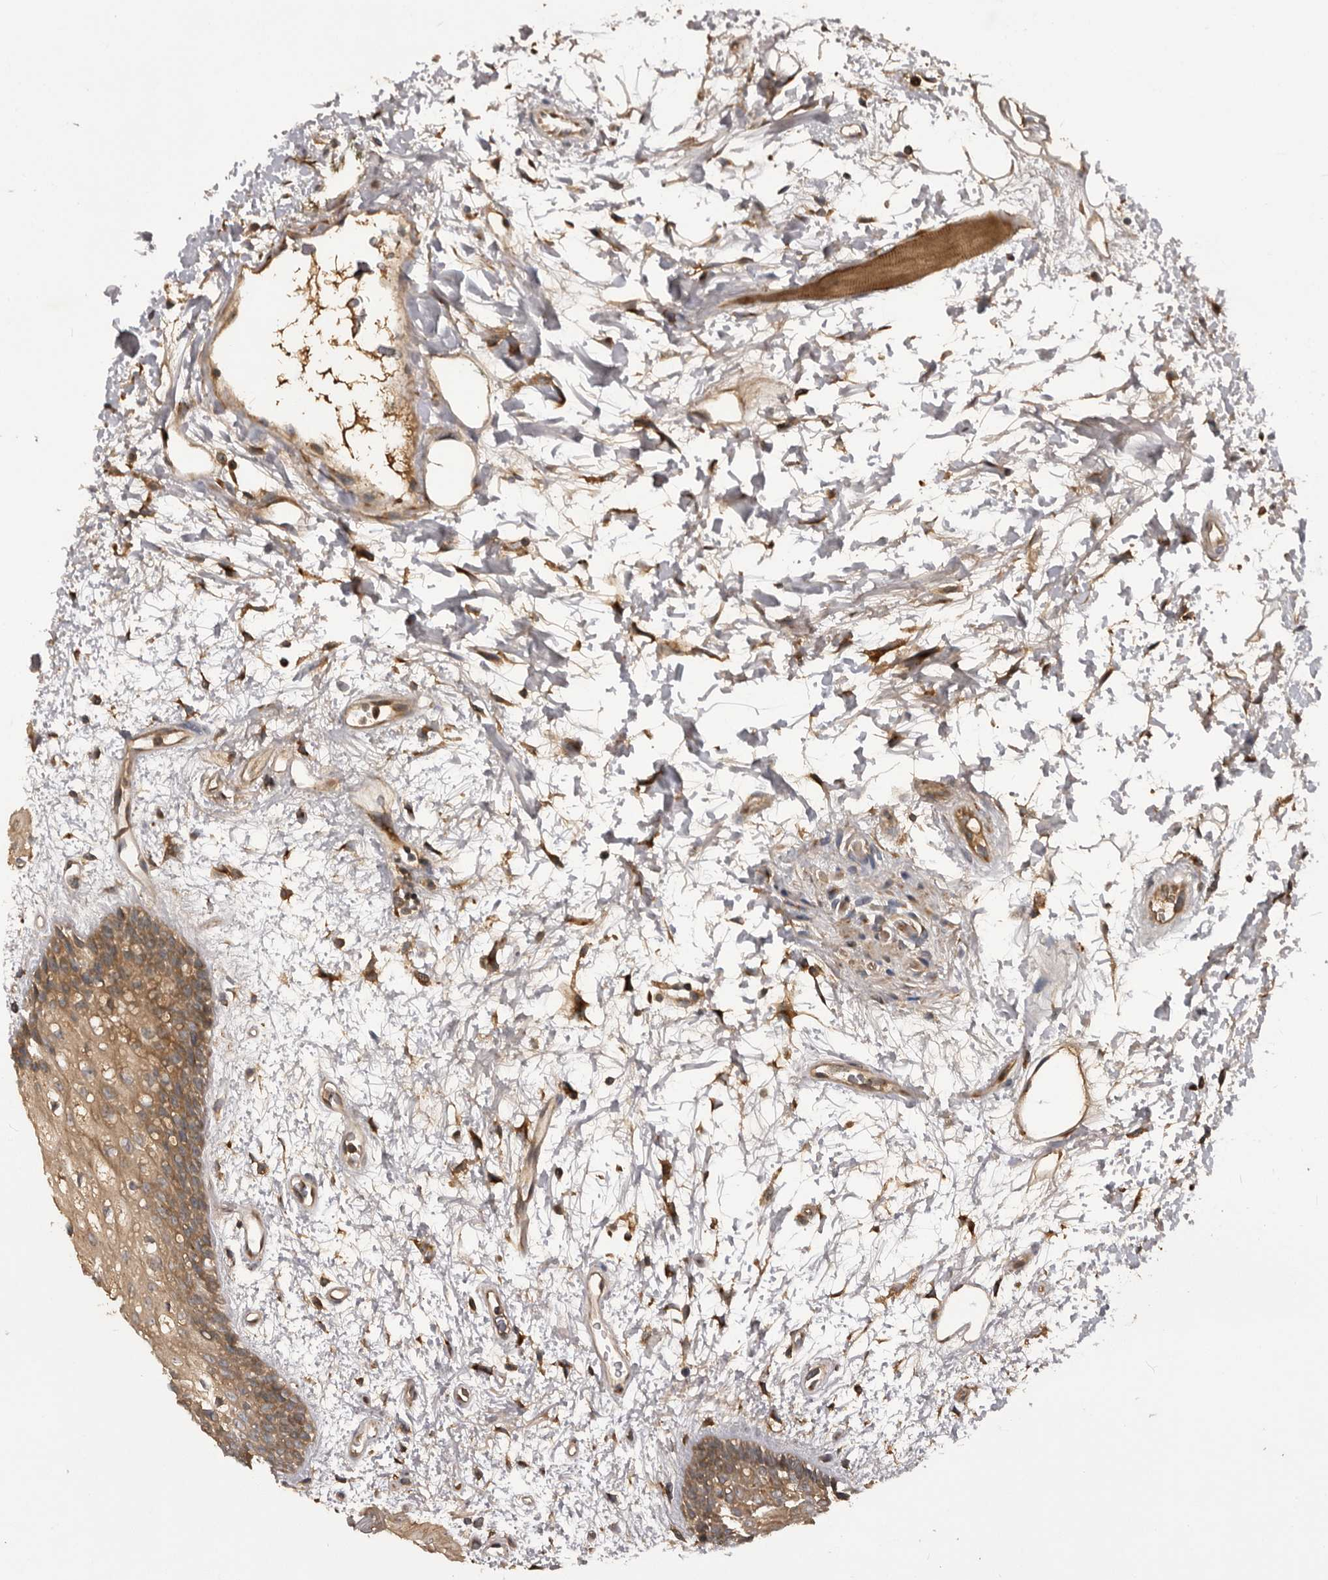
{"staining": {"intensity": "moderate", "quantity": ">75%", "location": "cytoplasmic/membranous"}, "tissue": "oral mucosa", "cell_type": "Squamous epithelial cells", "image_type": "normal", "snomed": [{"axis": "morphology", "description": "Normal tissue, NOS"}, {"axis": "topography", "description": "Skeletal muscle"}, {"axis": "topography", "description": "Oral tissue"}, {"axis": "topography", "description": "Peripheral nerve tissue"}], "caption": "Protein staining of benign oral mucosa demonstrates moderate cytoplasmic/membranous staining in about >75% of squamous epithelial cells. The protein of interest is stained brown, and the nuclei are stained in blue (DAB IHC with brightfield microscopy, high magnification).", "gene": "RAB3GAP2", "patient": {"sex": "female", "age": 84}}